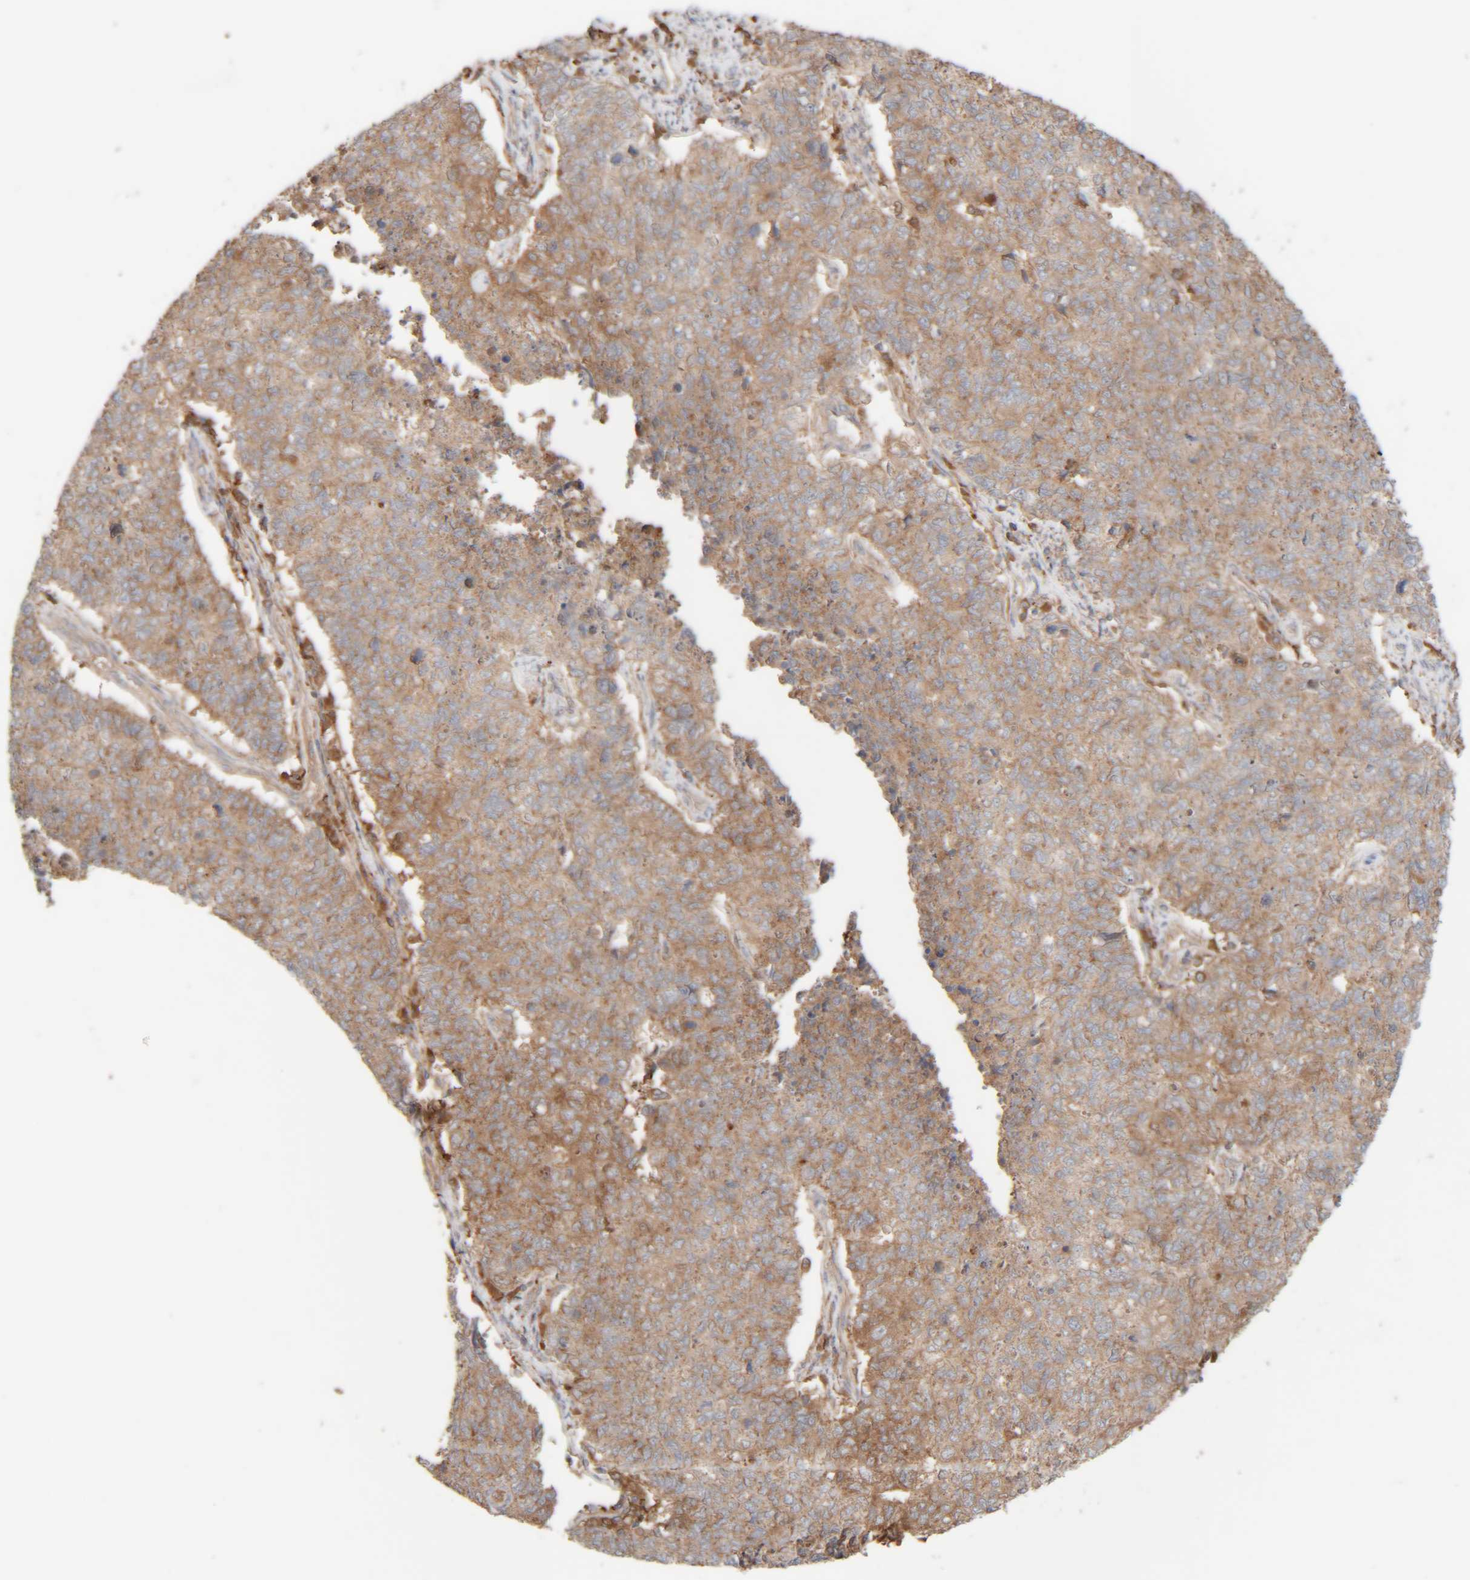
{"staining": {"intensity": "moderate", "quantity": "25%-75%", "location": "cytoplasmic/membranous"}, "tissue": "cervical cancer", "cell_type": "Tumor cells", "image_type": "cancer", "snomed": [{"axis": "morphology", "description": "Squamous cell carcinoma, NOS"}, {"axis": "topography", "description": "Cervix"}], "caption": "Approximately 25%-75% of tumor cells in cervical cancer display moderate cytoplasmic/membranous protein staining as visualized by brown immunohistochemical staining.", "gene": "TMEM192", "patient": {"sex": "female", "age": 63}}